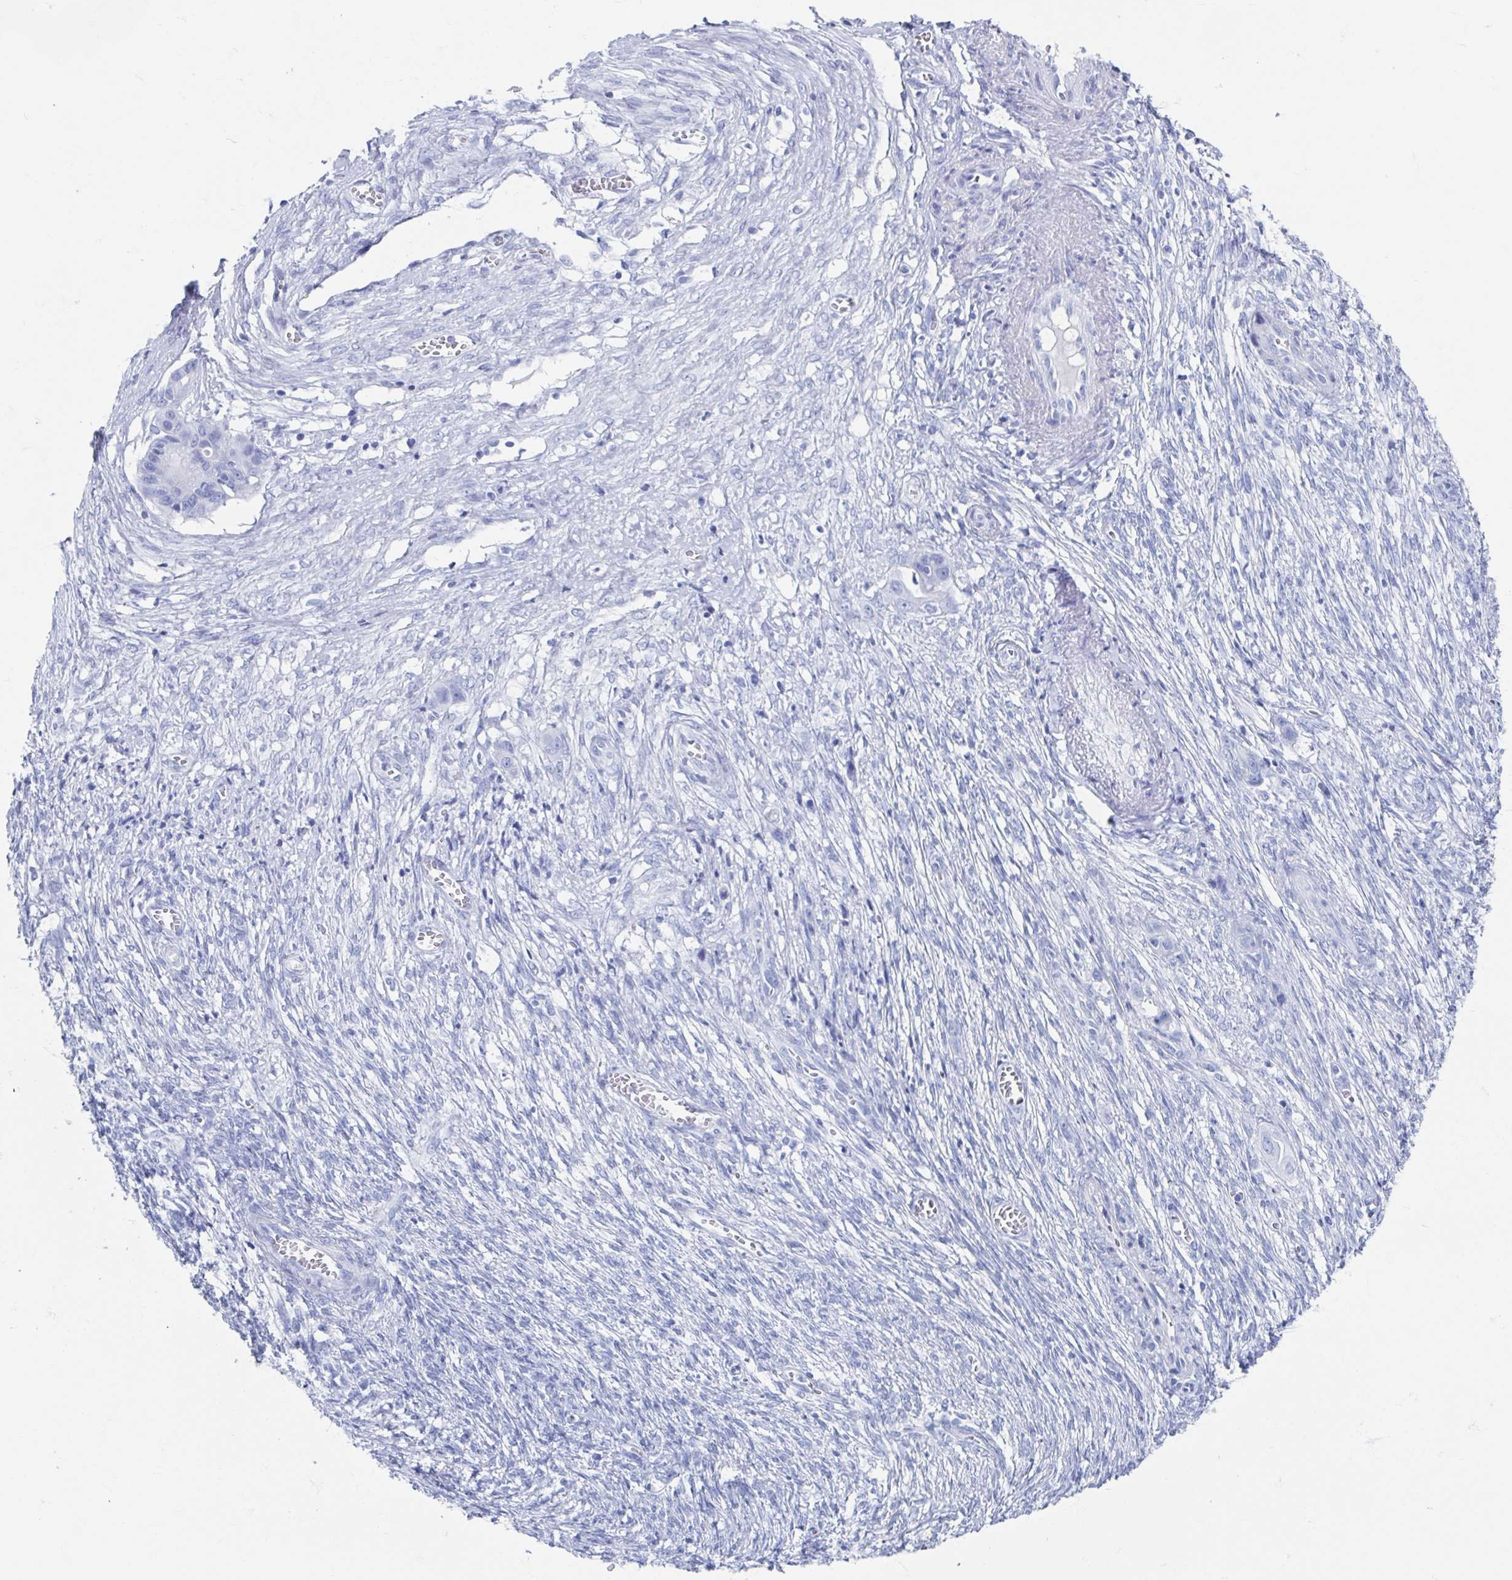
{"staining": {"intensity": "negative", "quantity": "none", "location": "none"}, "tissue": "ovarian cancer", "cell_type": "Tumor cells", "image_type": "cancer", "snomed": [{"axis": "morphology", "description": "Cystadenocarcinoma, mucinous, NOS"}, {"axis": "topography", "description": "Ovary"}], "caption": "This is a histopathology image of IHC staining of ovarian cancer (mucinous cystadenocarcinoma), which shows no positivity in tumor cells.", "gene": "C10orf53", "patient": {"sex": "female", "age": 70}}